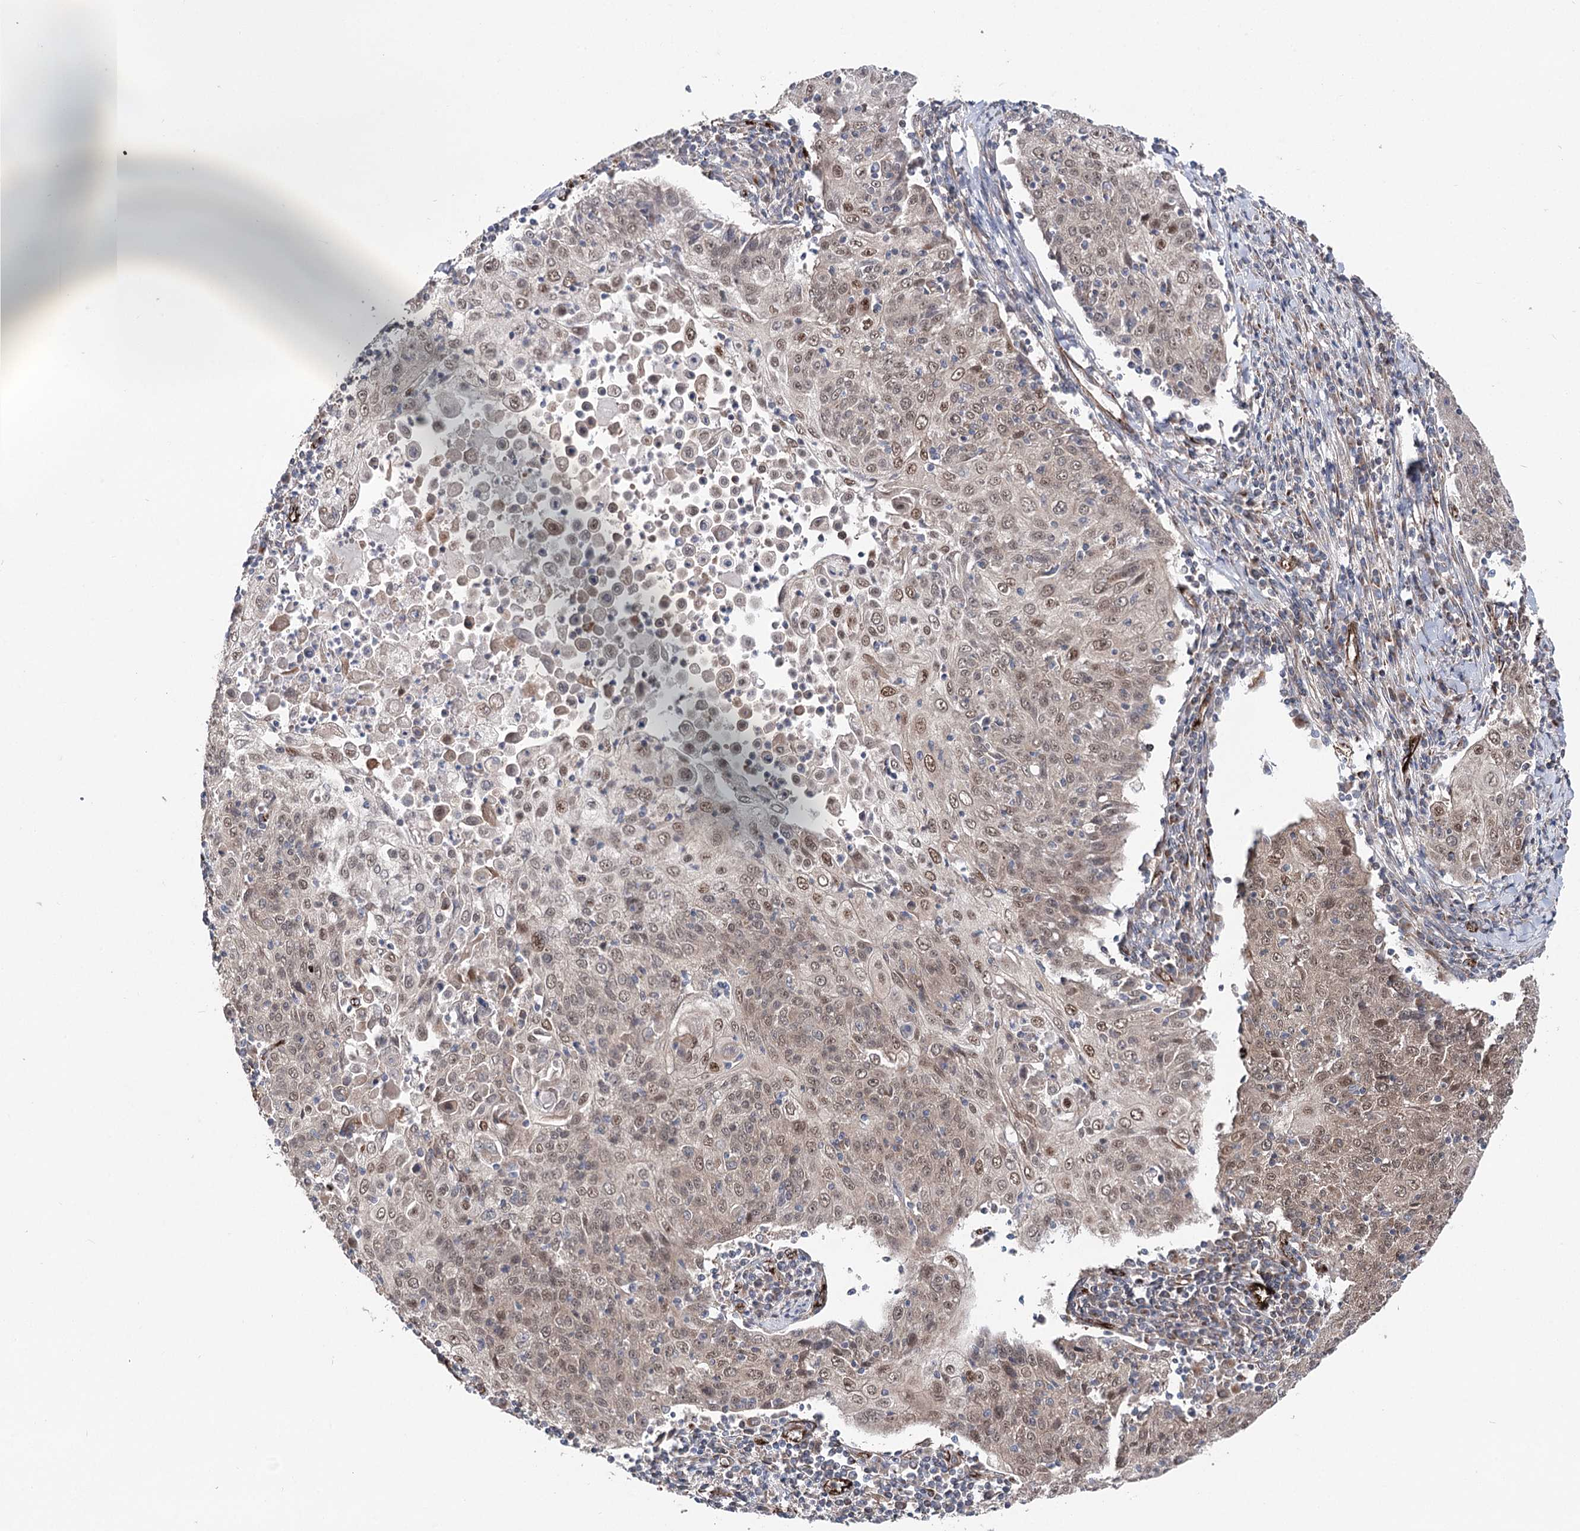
{"staining": {"intensity": "moderate", "quantity": ">75%", "location": "cytoplasmic/membranous,nuclear"}, "tissue": "cervical cancer", "cell_type": "Tumor cells", "image_type": "cancer", "snomed": [{"axis": "morphology", "description": "Squamous cell carcinoma, NOS"}, {"axis": "topography", "description": "Cervix"}], "caption": "IHC photomicrograph of human cervical cancer (squamous cell carcinoma) stained for a protein (brown), which demonstrates medium levels of moderate cytoplasmic/membranous and nuclear expression in approximately >75% of tumor cells.", "gene": "MIB1", "patient": {"sex": "female", "age": 48}}